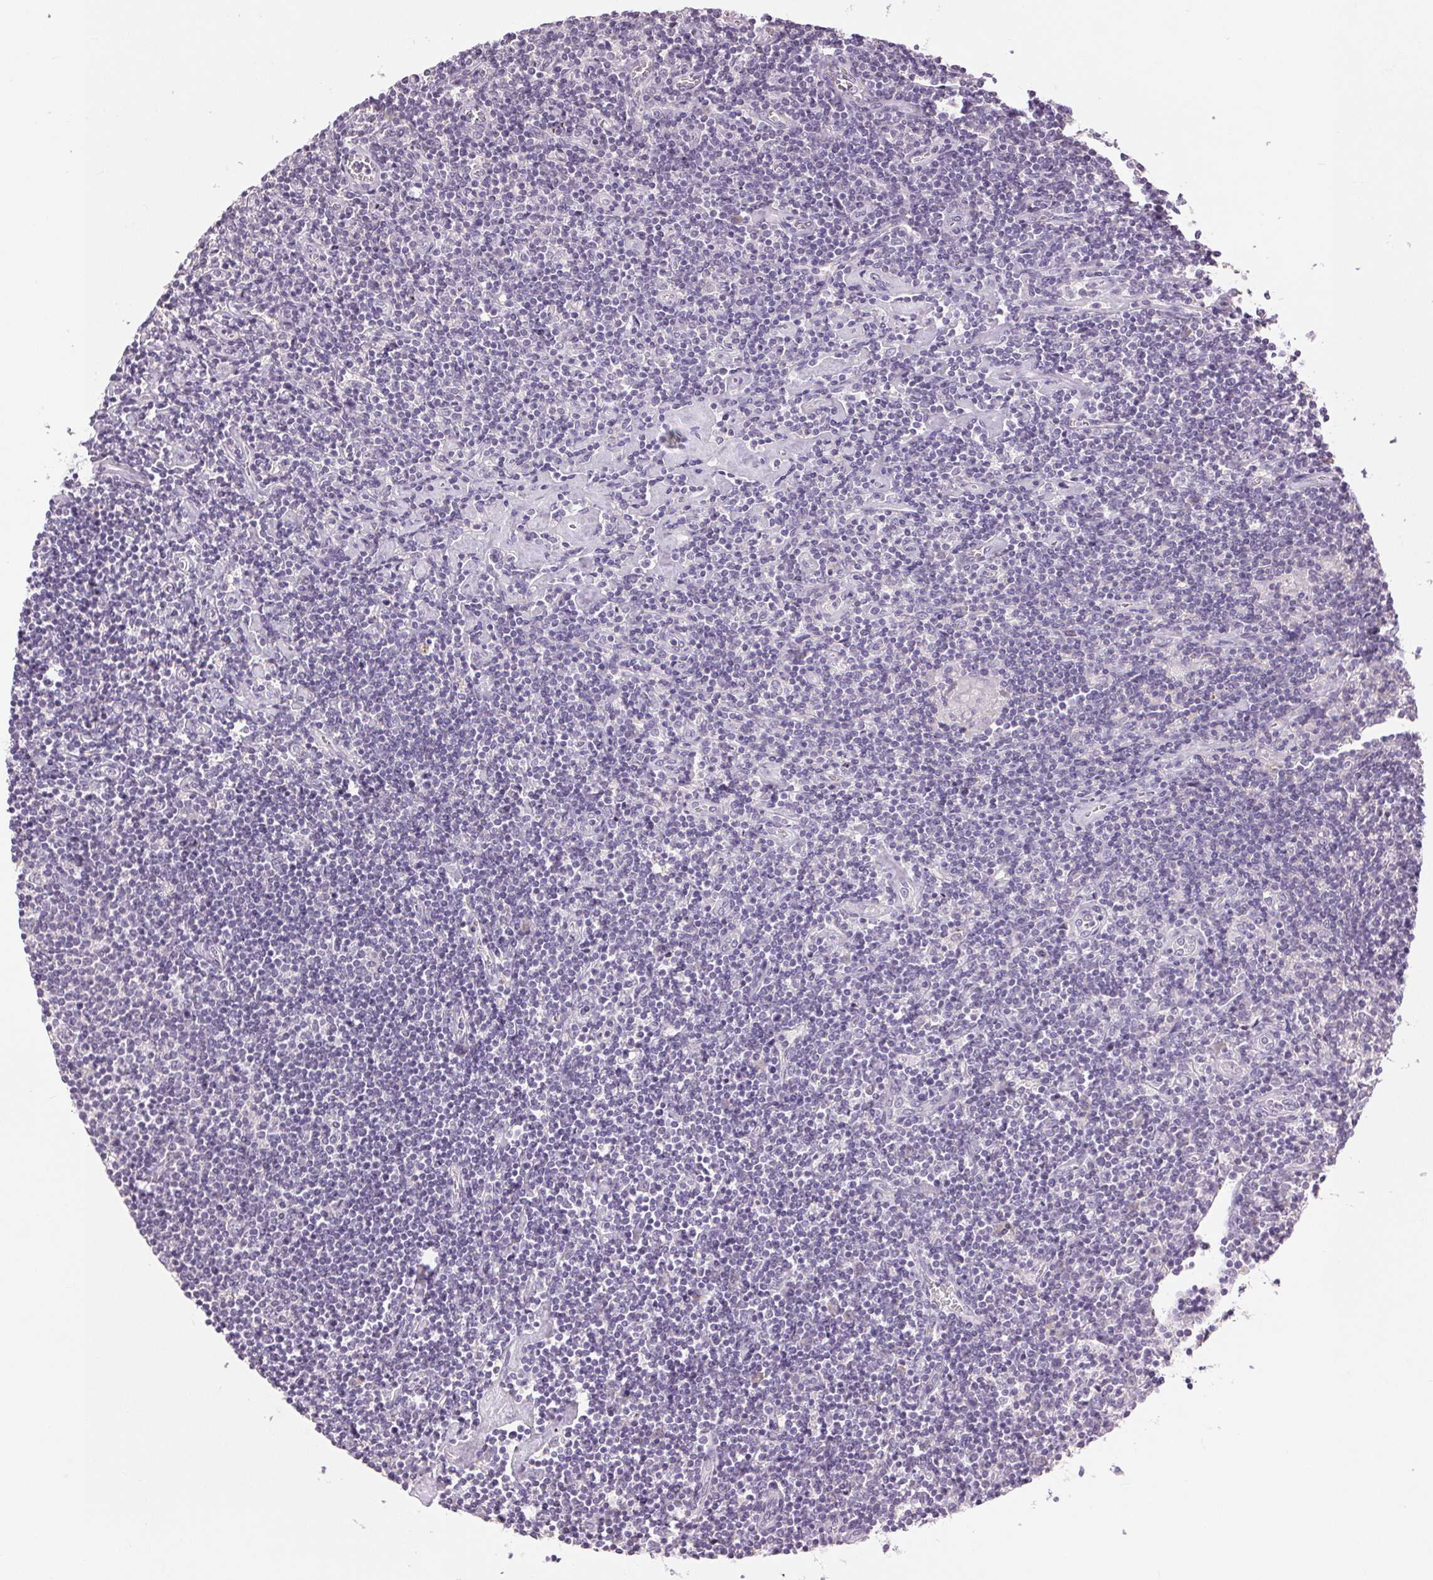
{"staining": {"intensity": "negative", "quantity": "none", "location": "none"}, "tissue": "lymphoma", "cell_type": "Tumor cells", "image_type": "cancer", "snomed": [{"axis": "morphology", "description": "Hodgkin's disease, NOS"}, {"axis": "topography", "description": "Lymph node"}], "caption": "DAB immunohistochemical staining of Hodgkin's disease reveals no significant staining in tumor cells. Nuclei are stained in blue.", "gene": "FXYD4", "patient": {"sex": "male", "age": 40}}